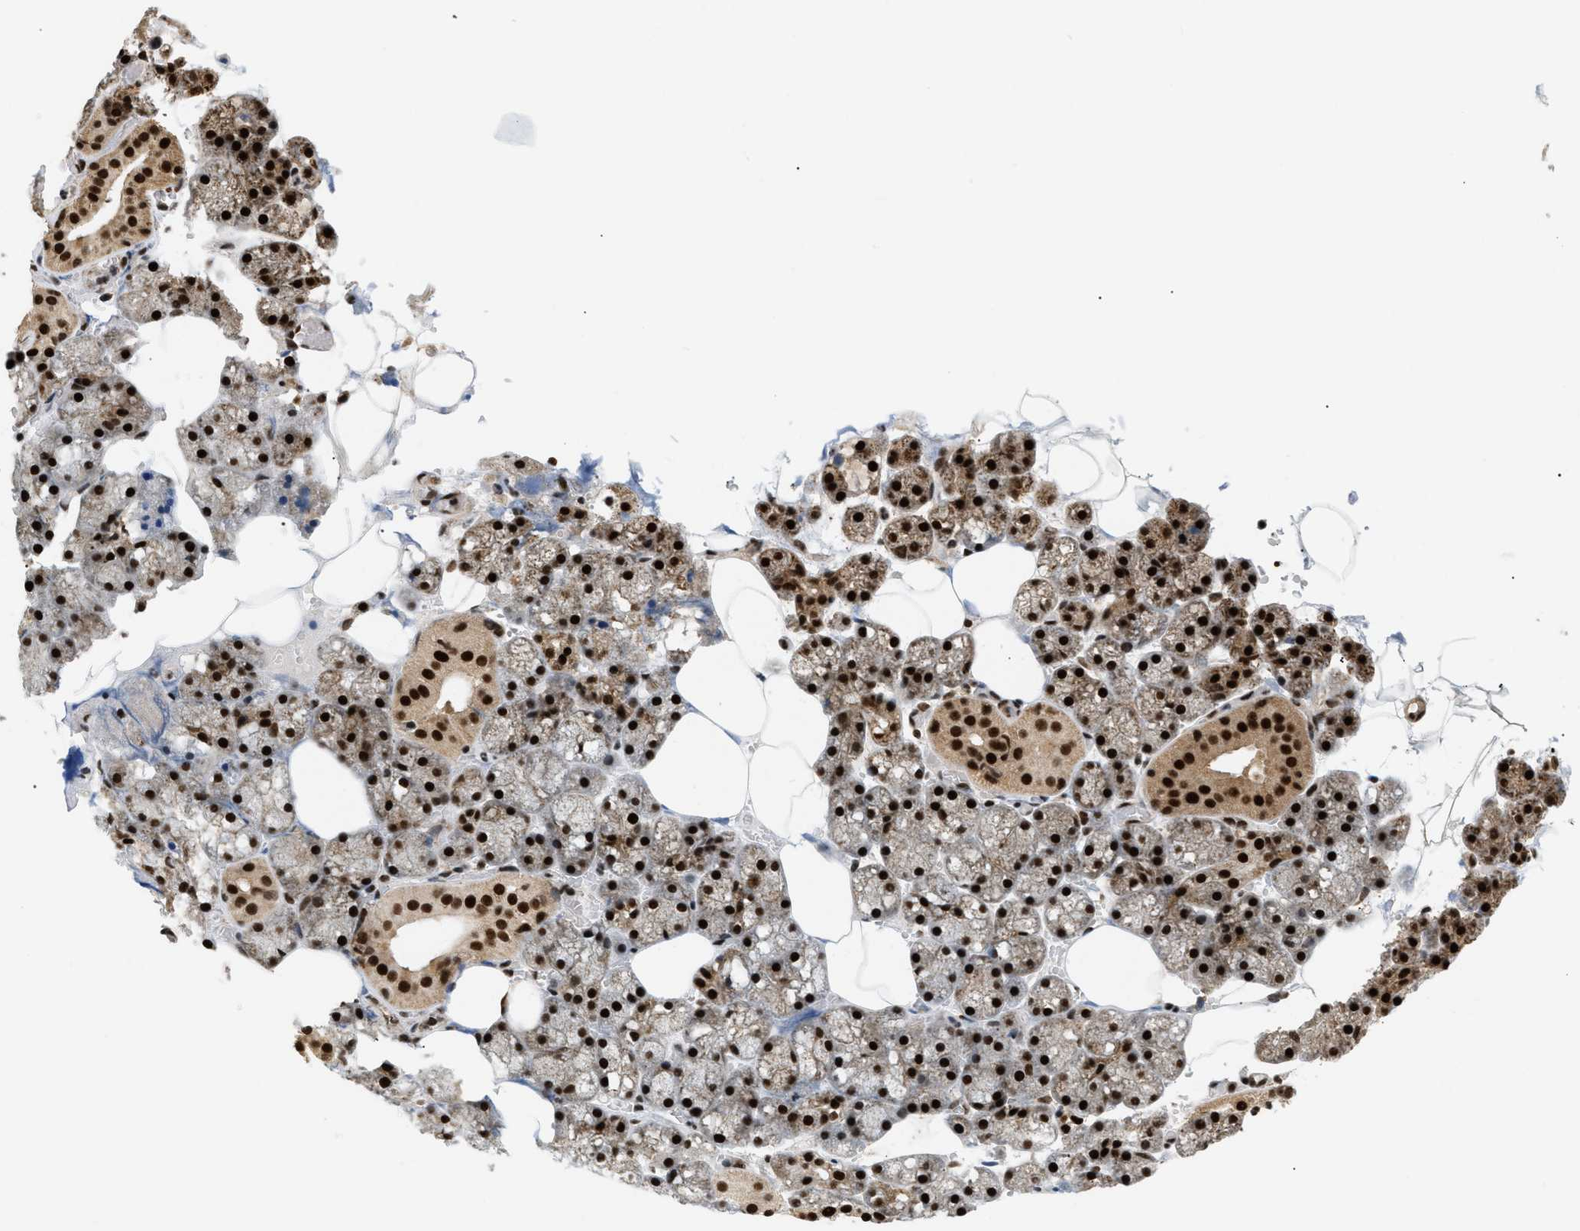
{"staining": {"intensity": "strong", "quantity": ">75%", "location": "nuclear"}, "tissue": "salivary gland", "cell_type": "Glandular cells", "image_type": "normal", "snomed": [{"axis": "morphology", "description": "Normal tissue, NOS"}, {"axis": "topography", "description": "Salivary gland"}], "caption": "Glandular cells demonstrate strong nuclear expression in about >75% of cells in unremarkable salivary gland. (DAB (3,3'-diaminobenzidine) IHC, brown staining for protein, blue staining for nuclei).", "gene": "RBM5", "patient": {"sex": "male", "age": 62}}